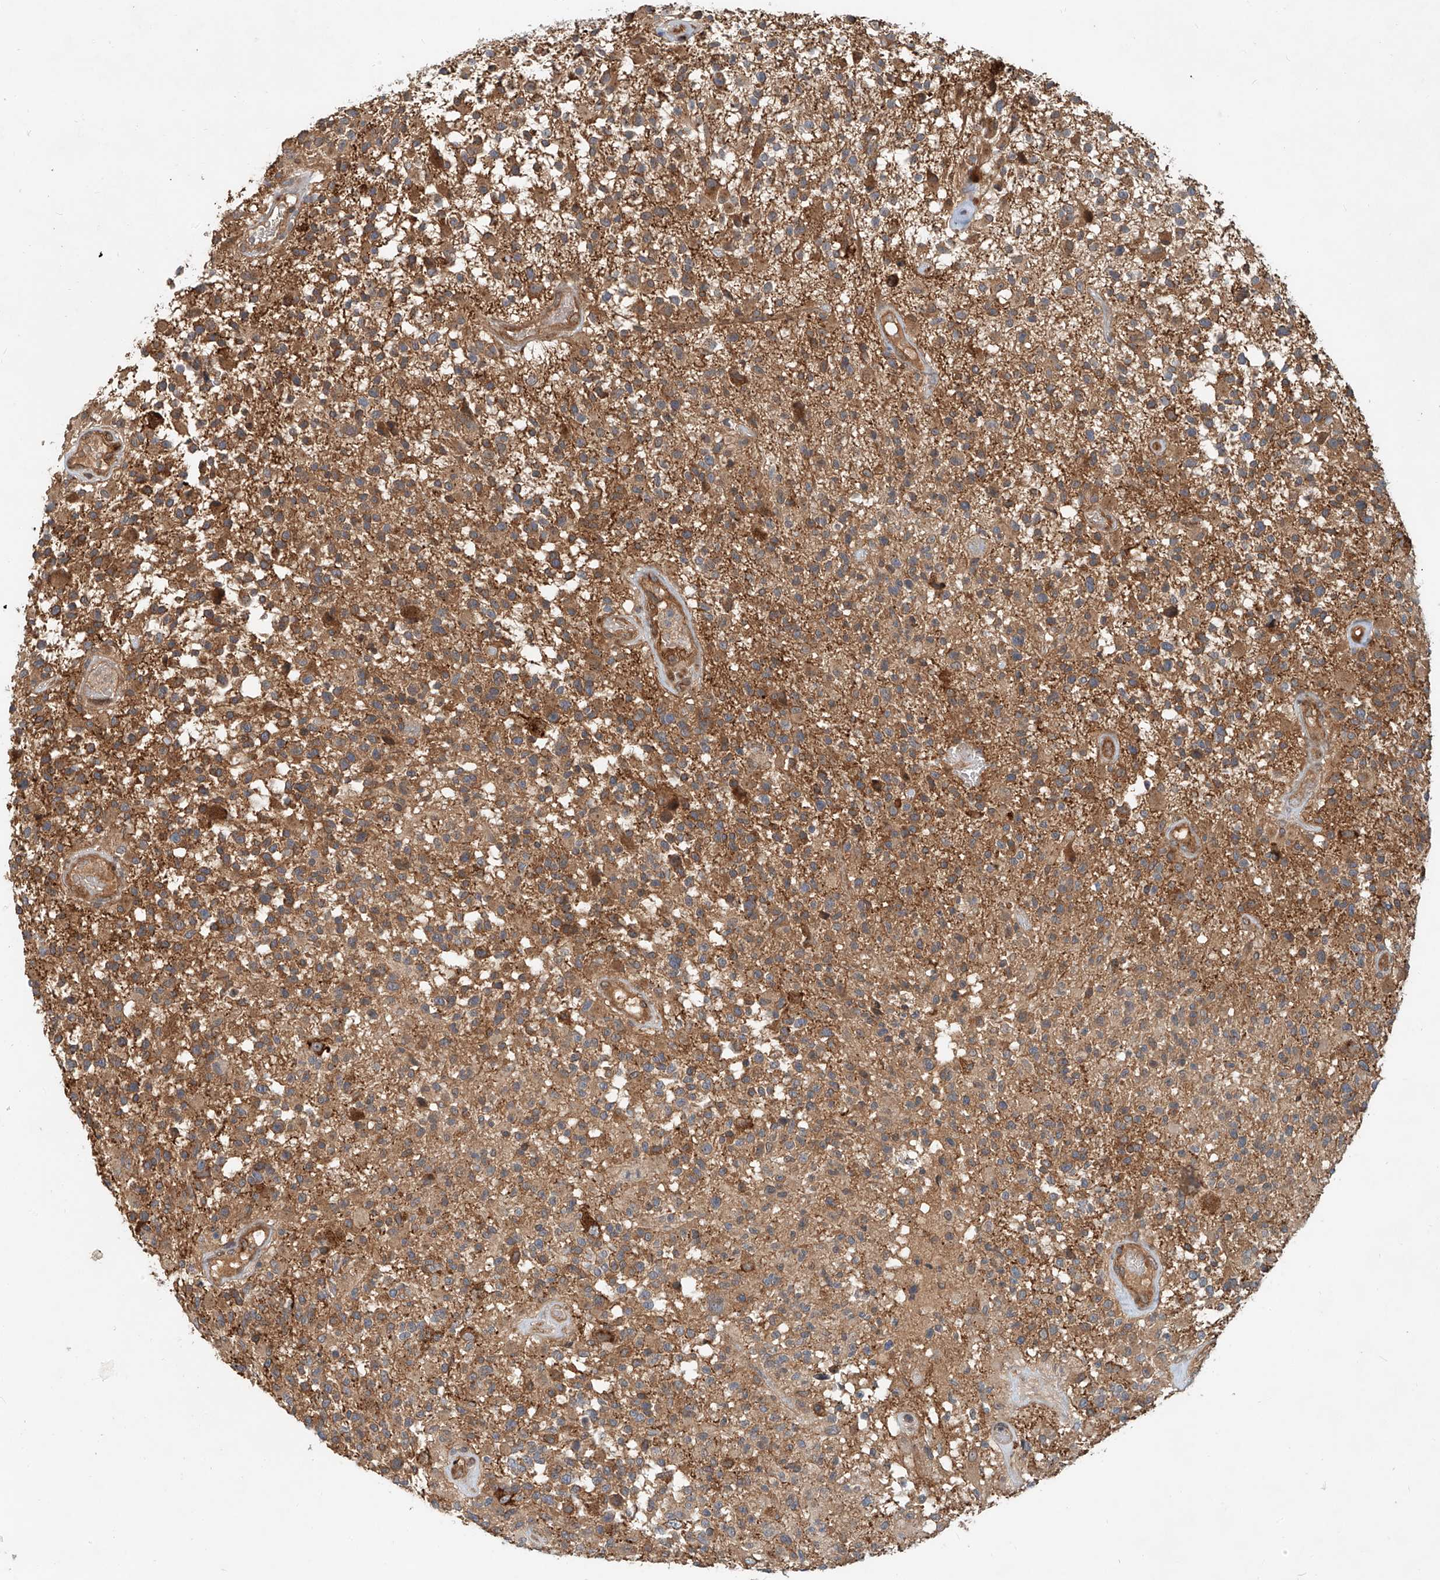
{"staining": {"intensity": "moderate", "quantity": ">75%", "location": "cytoplasmic/membranous"}, "tissue": "glioma", "cell_type": "Tumor cells", "image_type": "cancer", "snomed": [{"axis": "morphology", "description": "Glioma, malignant, High grade"}, {"axis": "morphology", "description": "Glioblastoma, NOS"}, {"axis": "topography", "description": "Brain"}], "caption": "Approximately >75% of tumor cells in glioma exhibit moderate cytoplasmic/membranous protein positivity as visualized by brown immunohistochemical staining.", "gene": "SASH1", "patient": {"sex": "male", "age": 60}}